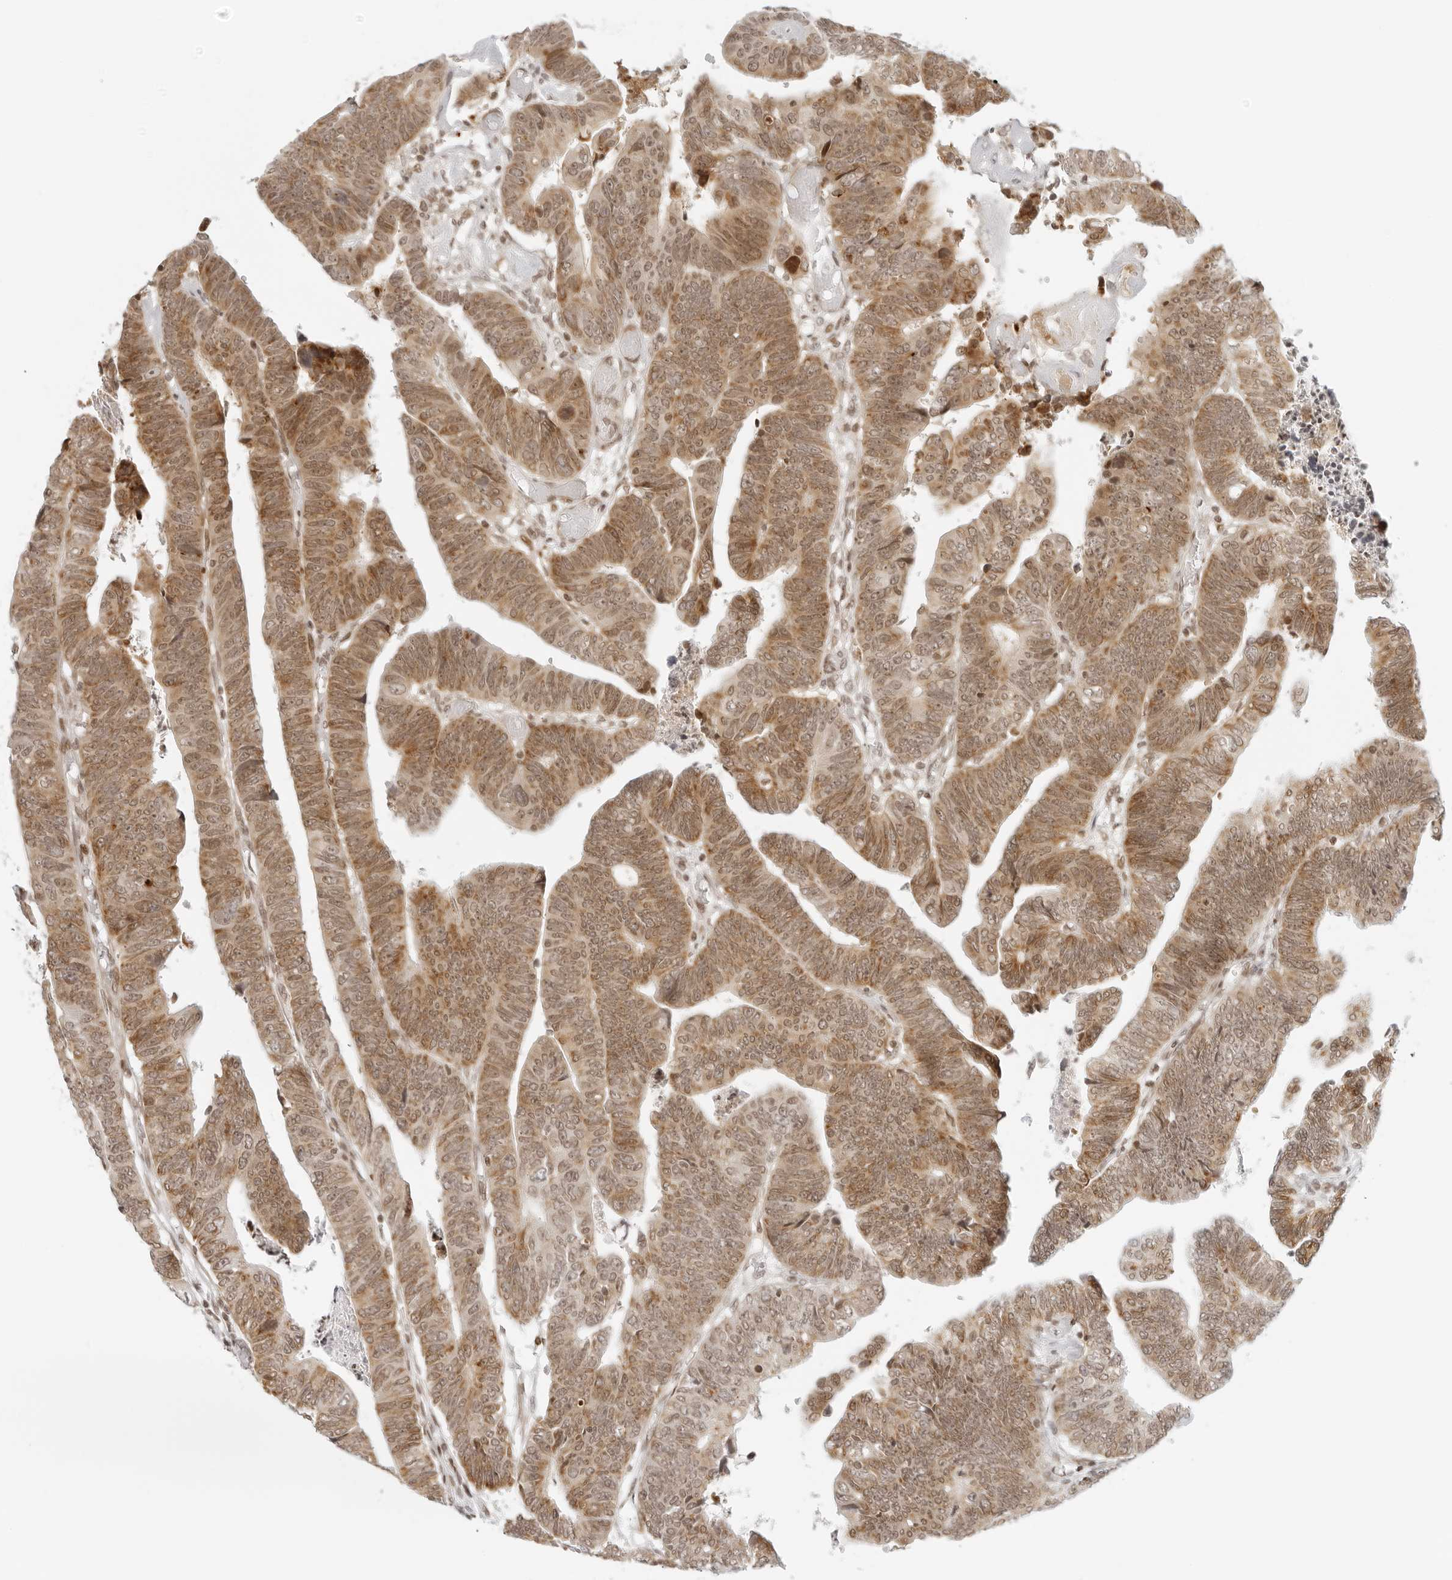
{"staining": {"intensity": "moderate", "quantity": ">75%", "location": "cytoplasmic/membranous,nuclear"}, "tissue": "colorectal cancer", "cell_type": "Tumor cells", "image_type": "cancer", "snomed": [{"axis": "morphology", "description": "Adenocarcinoma, NOS"}, {"axis": "topography", "description": "Rectum"}], "caption": "Tumor cells show medium levels of moderate cytoplasmic/membranous and nuclear positivity in approximately >75% of cells in colorectal adenocarcinoma.", "gene": "ZNF407", "patient": {"sex": "female", "age": 65}}